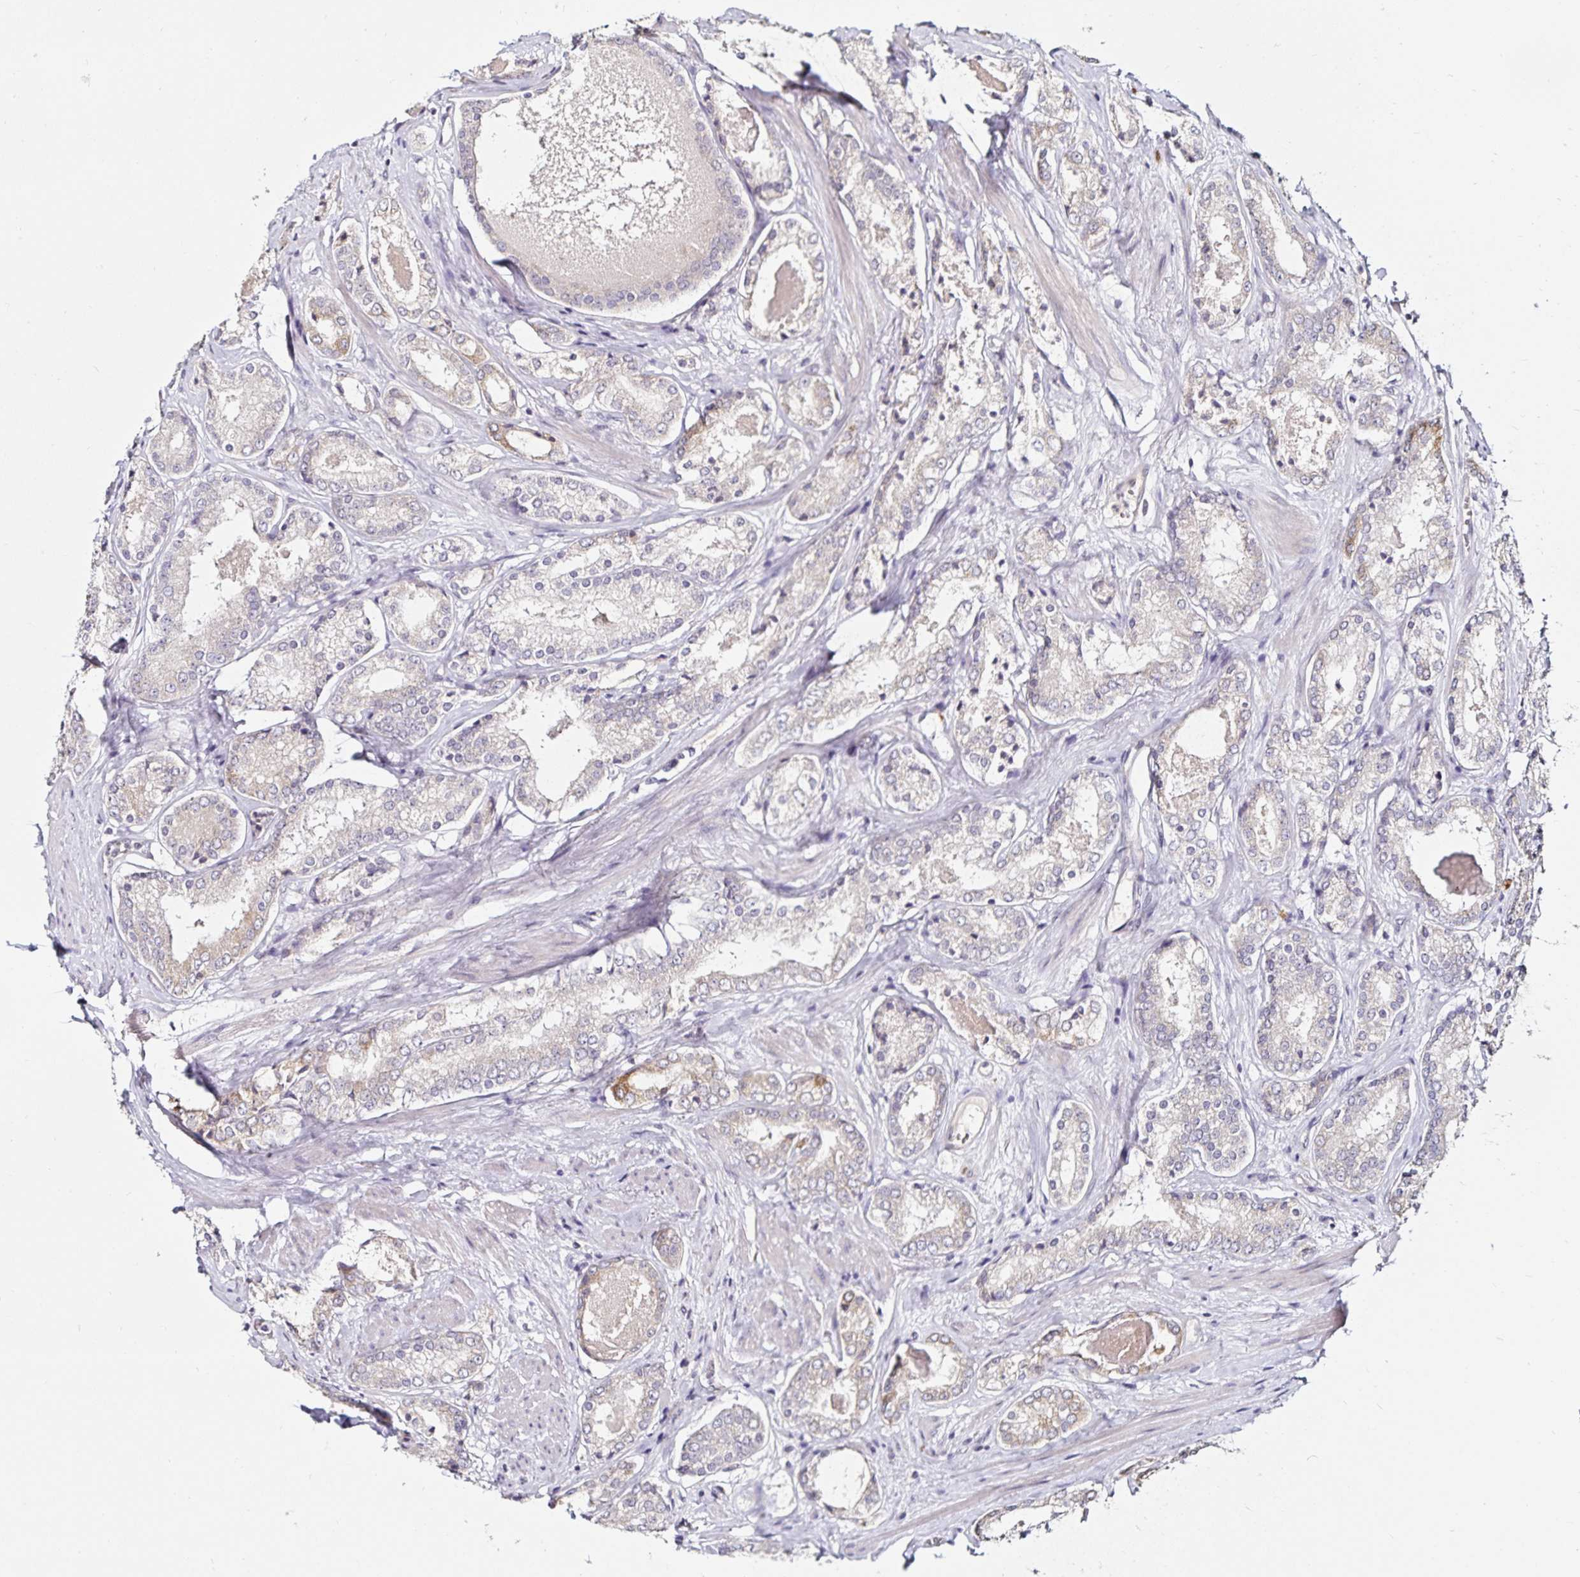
{"staining": {"intensity": "negative", "quantity": "none", "location": "none"}, "tissue": "prostate cancer", "cell_type": "Tumor cells", "image_type": "cancer", "snomed": [{"axis": "morphology", "description": "Adenocarcinoma, NOS"}, {"axis": "morphology", "description": "Adenocarcinoma, Low grade"}, {"axis": "topography", "description": "Prostate"}], "caption": "There is no significant positivity in tumor cells of adenocarcinoma (prostate). (Stains: DAB immunohistochemistry (IHC) with hematoxylin counter stain, Microscopy: brightfield microscopy at high magnification).", "gene": "ACSL5", "patient": {"sex": "male", "age": 68}}